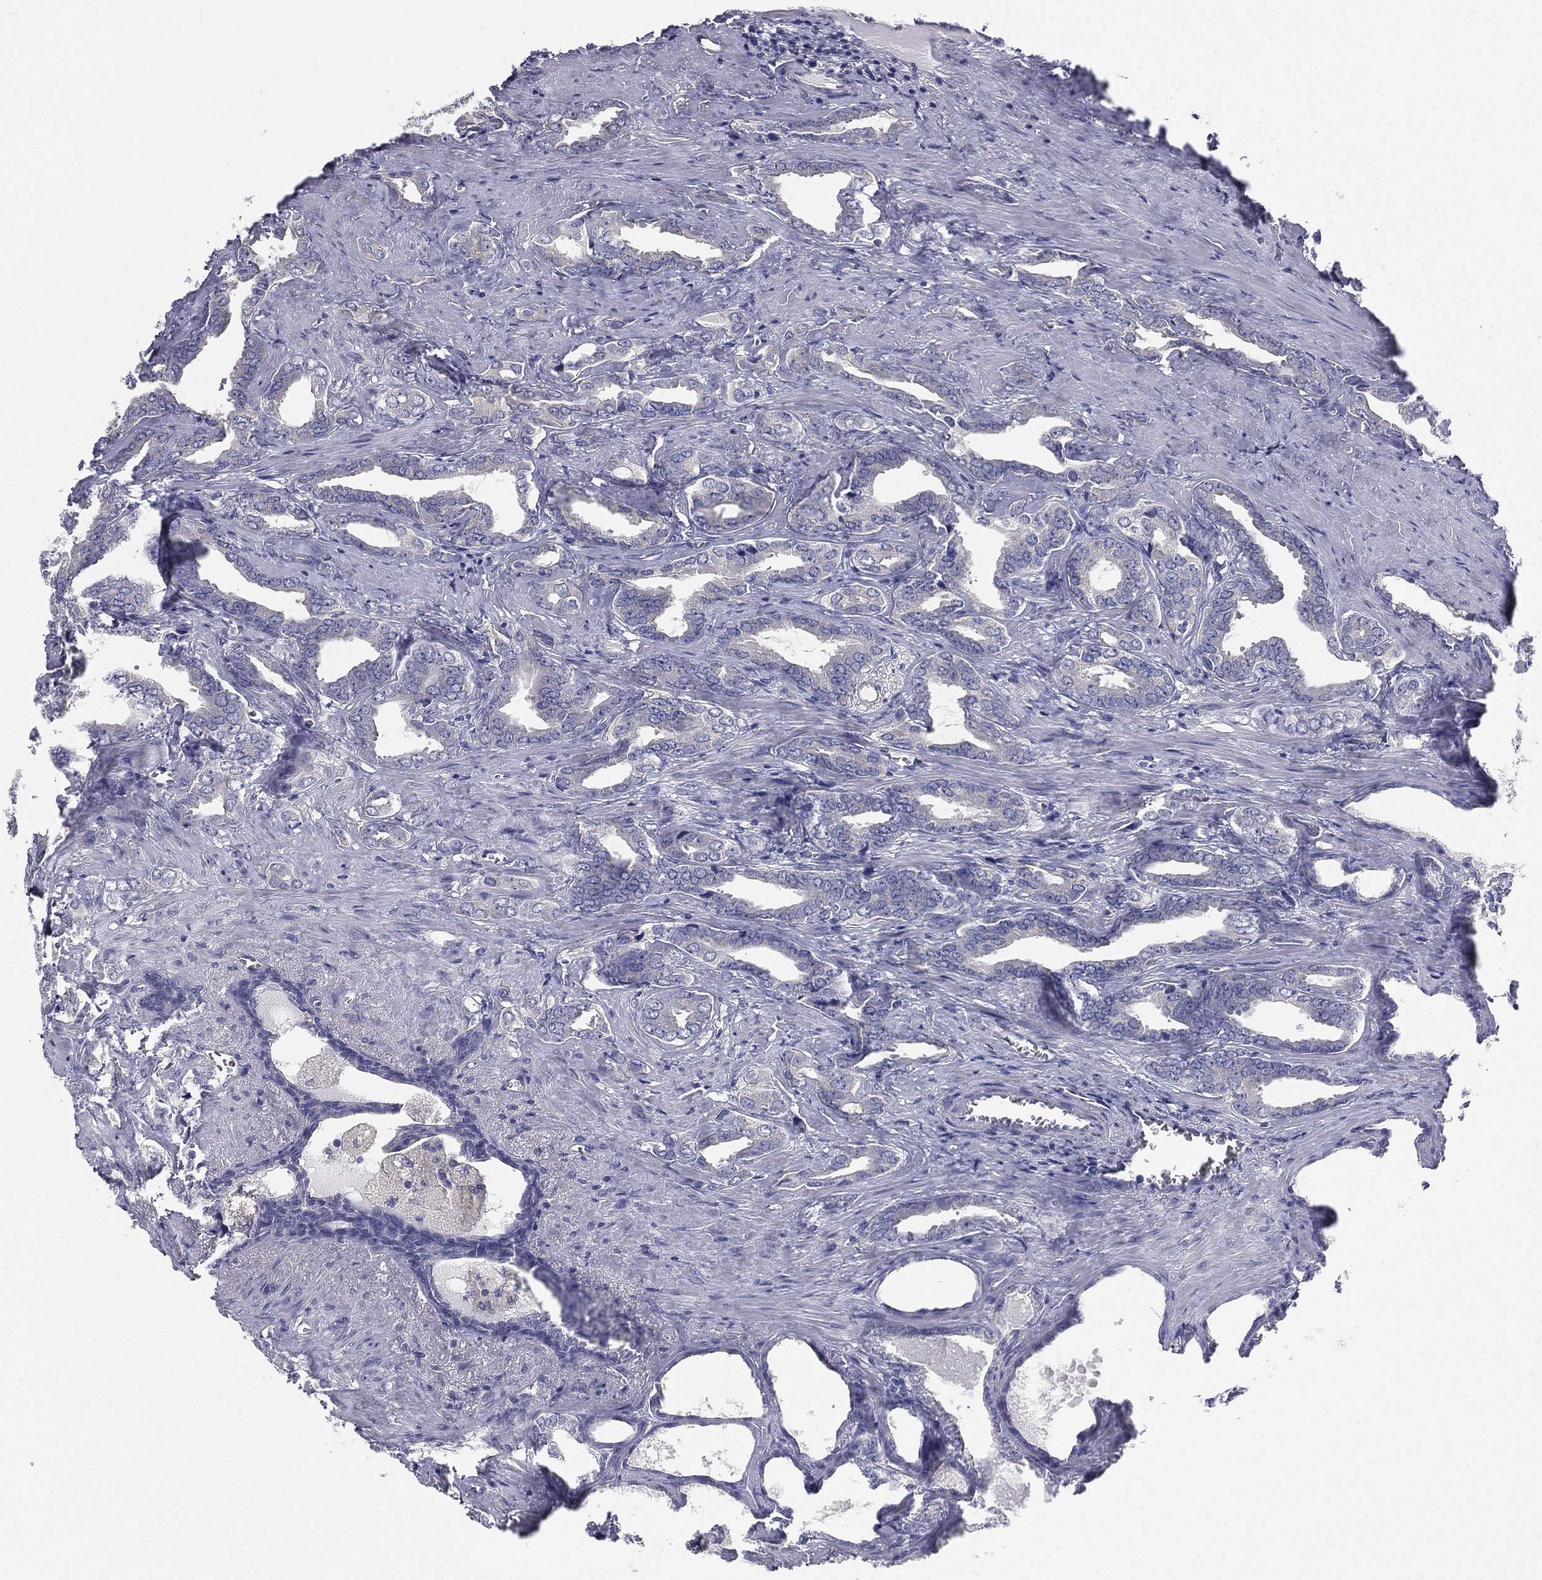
{"staining": {"intensity": "negative", "quantity": "none", "location": "none"}, "tissue": "prostate cancer", "cell_type": "Tumor cells", "image_type": "cancer", "snomed": [{"axis": "morphology", "description": "Adenocarcinoma, NOS"}, {"axis": "topography", "description": "Prostate"}], "caption": "A photomicrograph of human adenocarcinoma (prostate) is negative for staining in tumor cells.", "gene": "MUC13", "patient": {"sex": "male", "age": 66}}